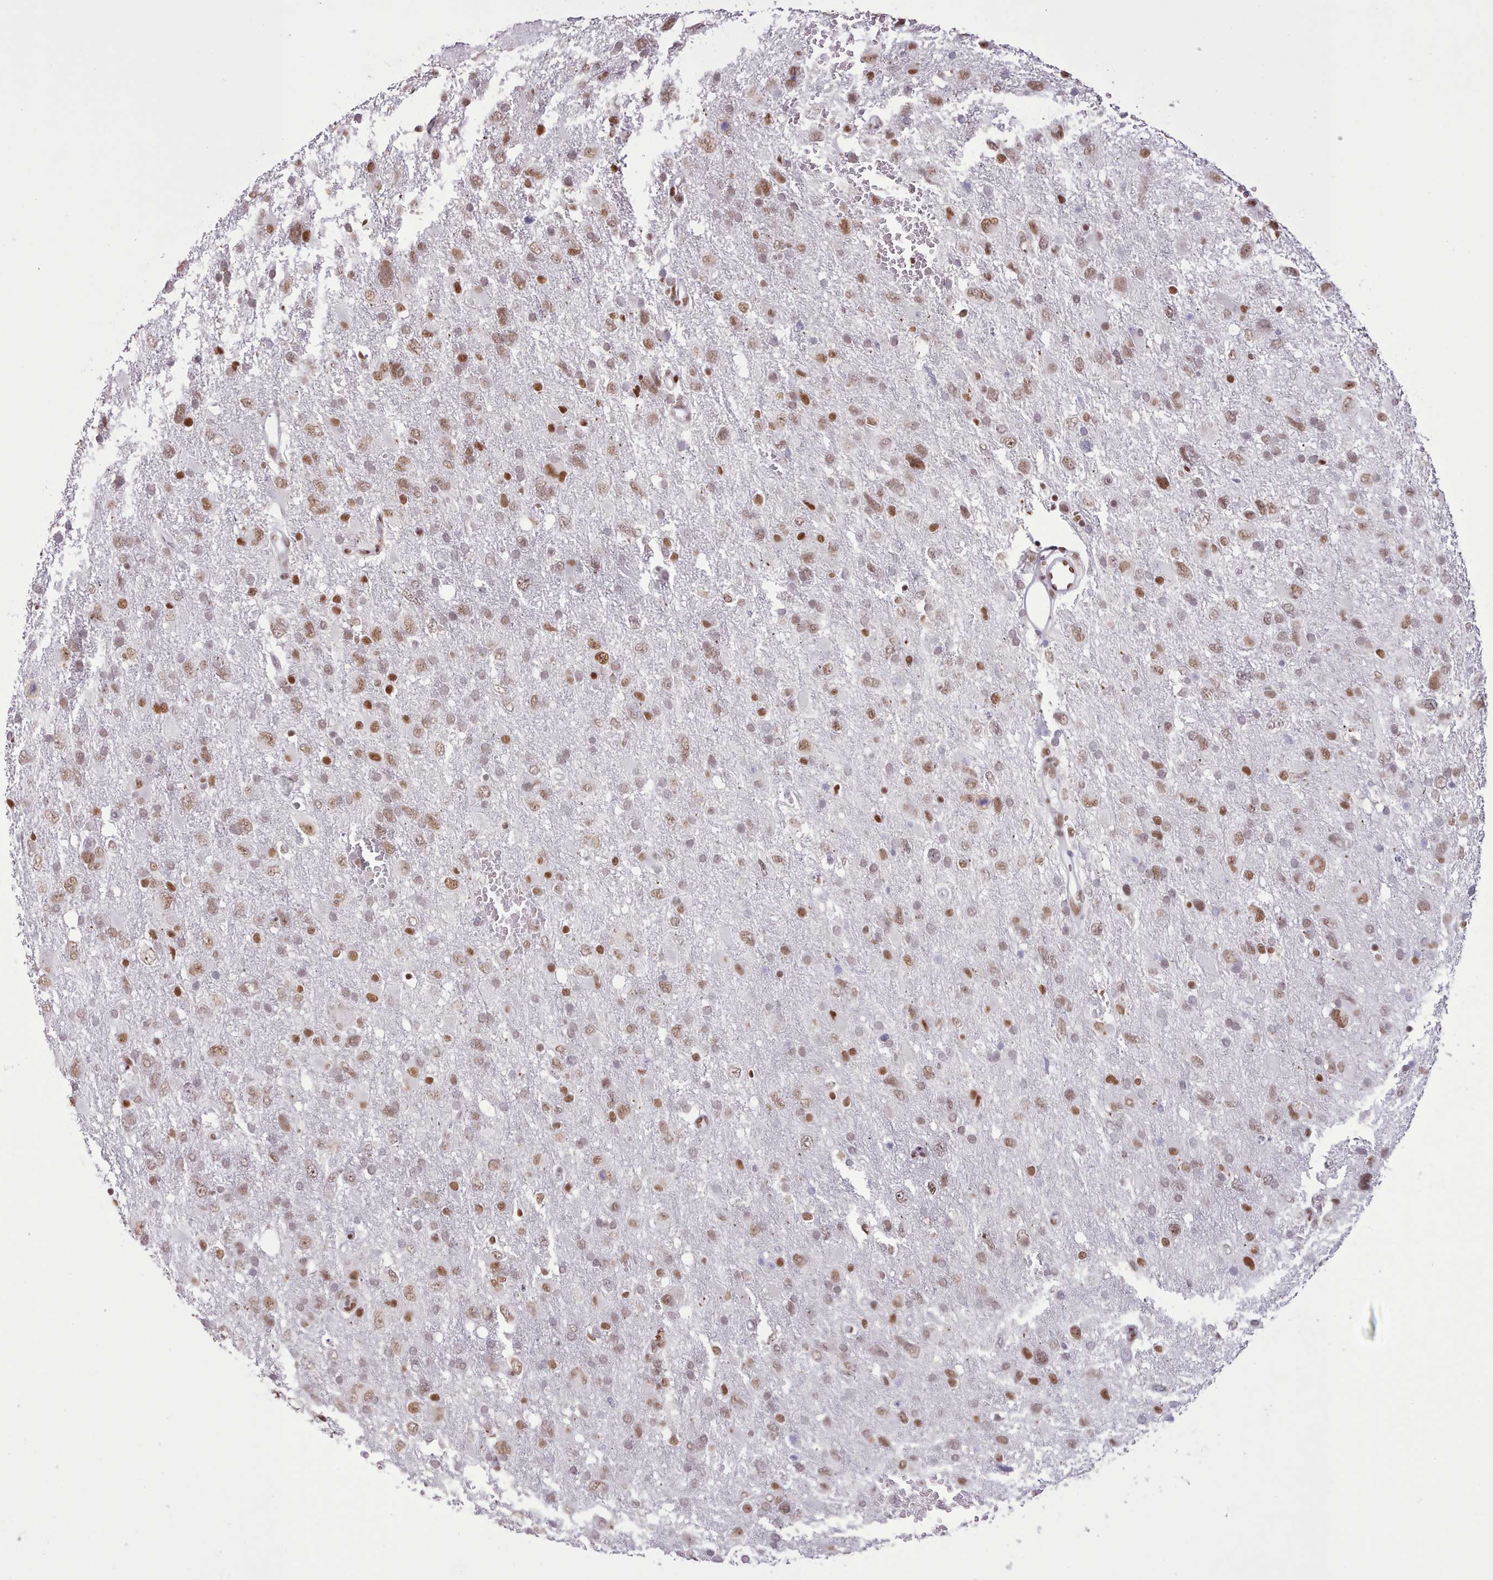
{"staining": {"intensity": "moderate", "quantity": ">75%", "location": "nuclear"}, "tissue": "glioma", "cell_type": "Tumor cells", "image_type": "cancer", "snomed": [{"axis": "morphology", "description": "Glioma, malignant, High grade"}, {"axis": "topography", "description": "Brain"}], "caption": "Malignant glioma (high-grade) tissue displays moderate nuclear staining in about >75% of tumor cells (Stains: DAB in brown, nuclei in blue, Microscopy: brightfield microscopy at high magnification).", "gene": "TAF15", "patient": {"sex": "male", "age": 61}}